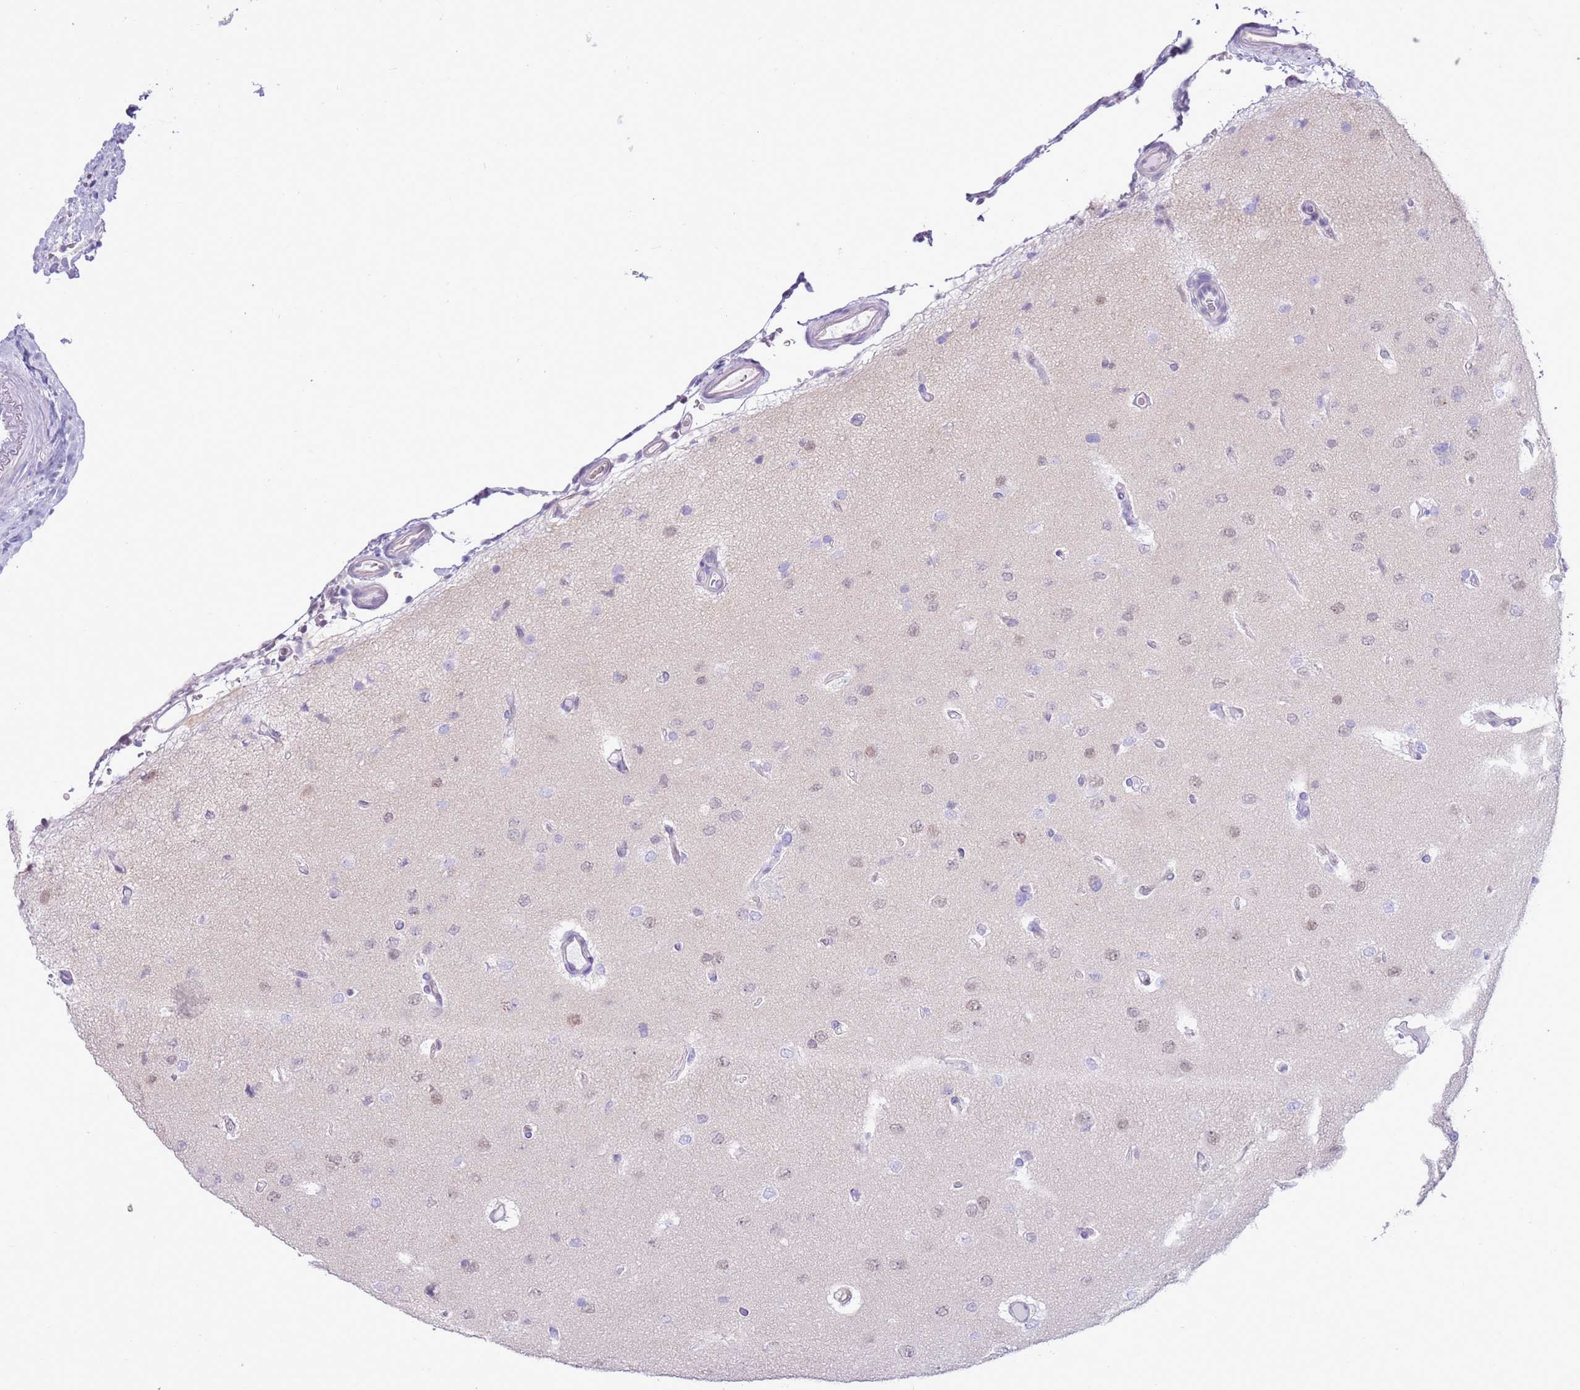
{"staining": {"intensity": "negative", "quantity": "none", "location": "none"}, "tissue": "glioma", "cell_type": "Tumor cells", "image_type": "cancer", "snomed": [{"axis": "morphology", "description": "Glioma, malignant, High grade"}, {"axis": "topography", "description": "Brain"}], "caption": "This photomicrograph is of malignant high-grade glioma stained with immunohistochemistry to label a protein in brown with the nuclei are counter-stained blue. There is no expression in tumor cells. (DAB (3,3'-diaminobenzidine) immunohistochemistry visualized using brightfield microscopy, high magnification).", "gene": "DDI2", "patient": {"sex": "male", "age": 77}}